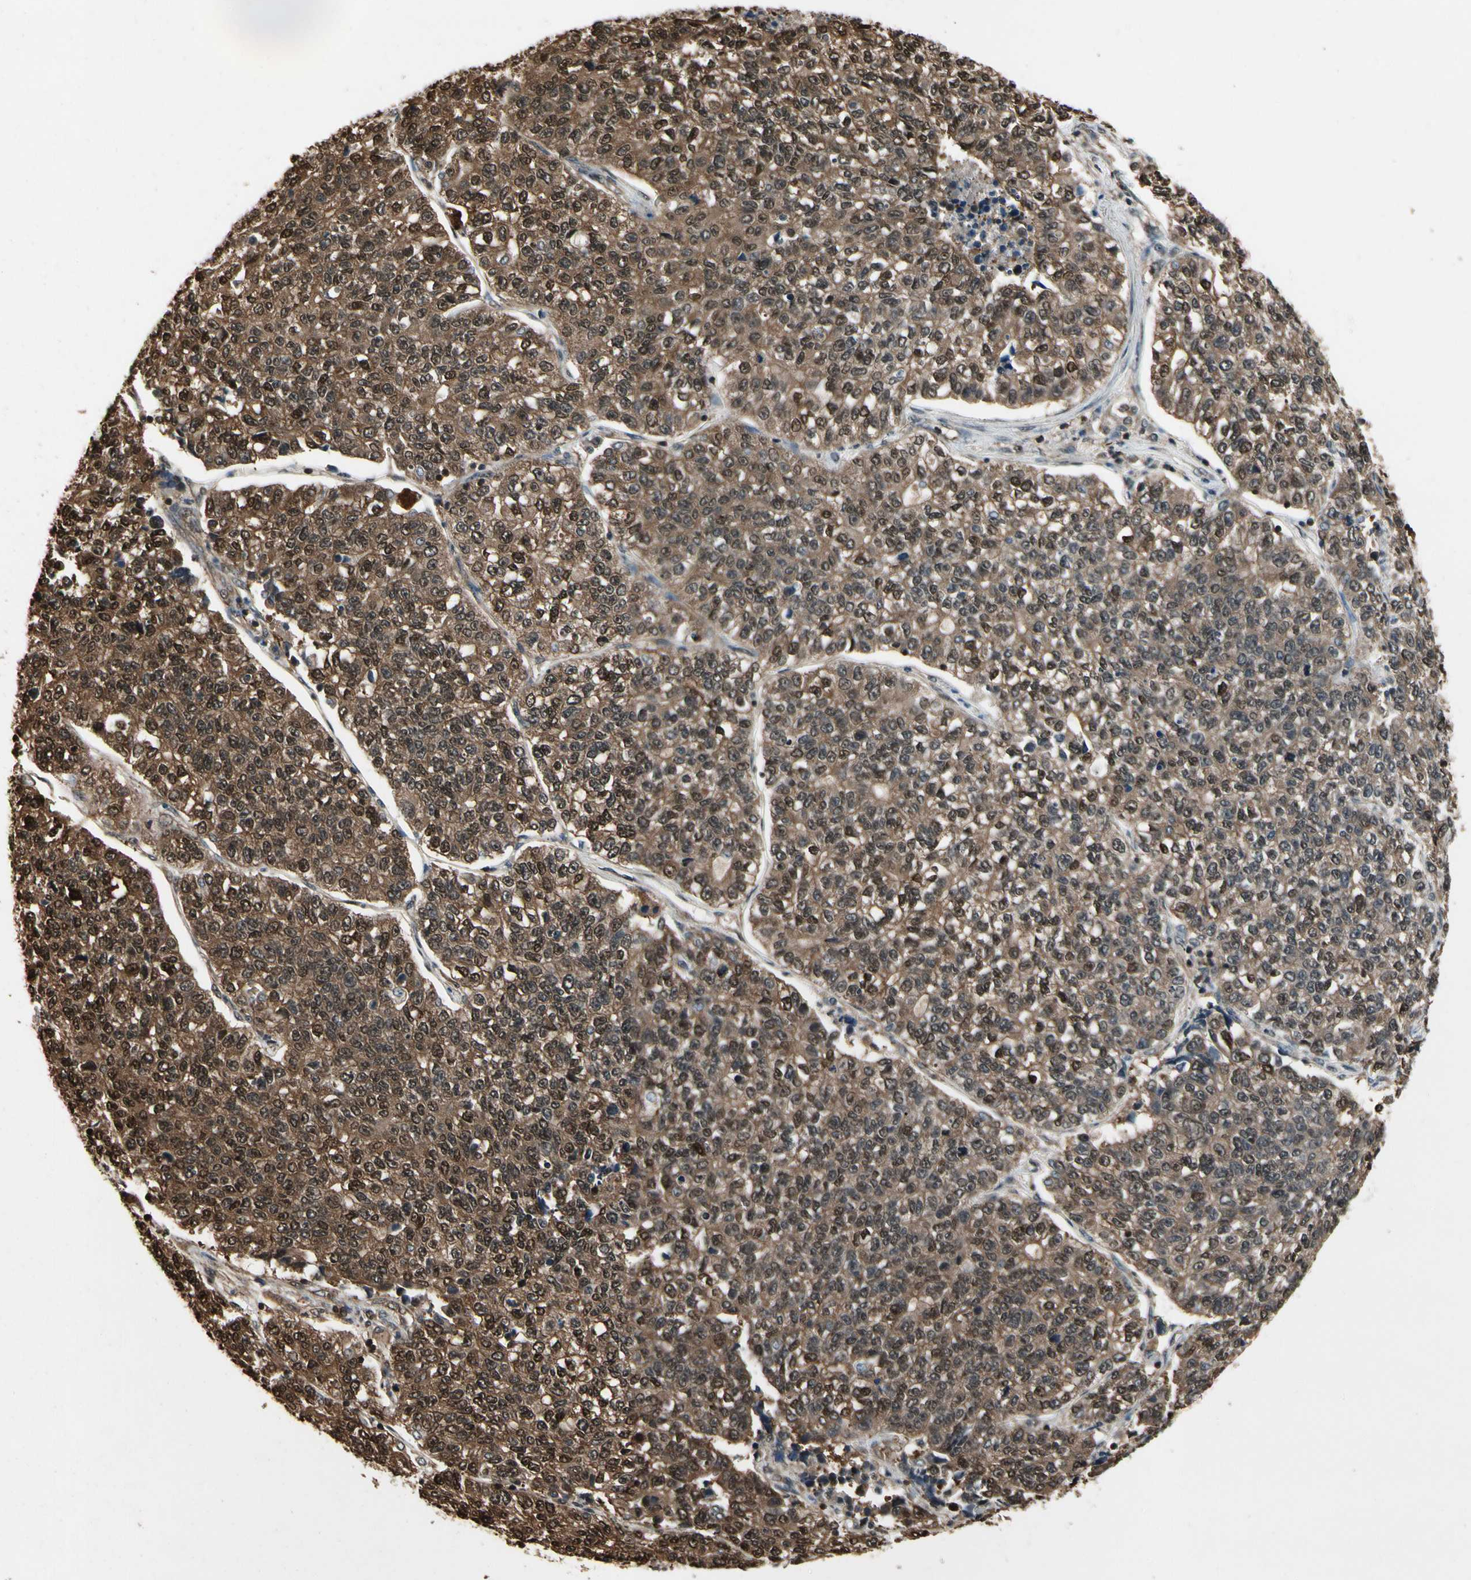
{"staining": {"intensity": "strong", "quantity": ">75%", "location": "cytoplasmic/membranous,nuclear"}, "tissue": "lung cancer", "cell_type": "Tumor cells", "image_type": "cancer", "snomed": [{"axis": "morphology", "description": "Adenocarcinoma, NOS"}, {"axis": "topography", "description": "Lung"}], "caption": "Brown immunohistochemical staining in lung adenocarcinoma reveals strong cytoplasmic/membranous and nuclear staining in approximately >75% of tumor cells.", "gene": "YWHAQ", "patient": {"sex": "male", "age": 49}}